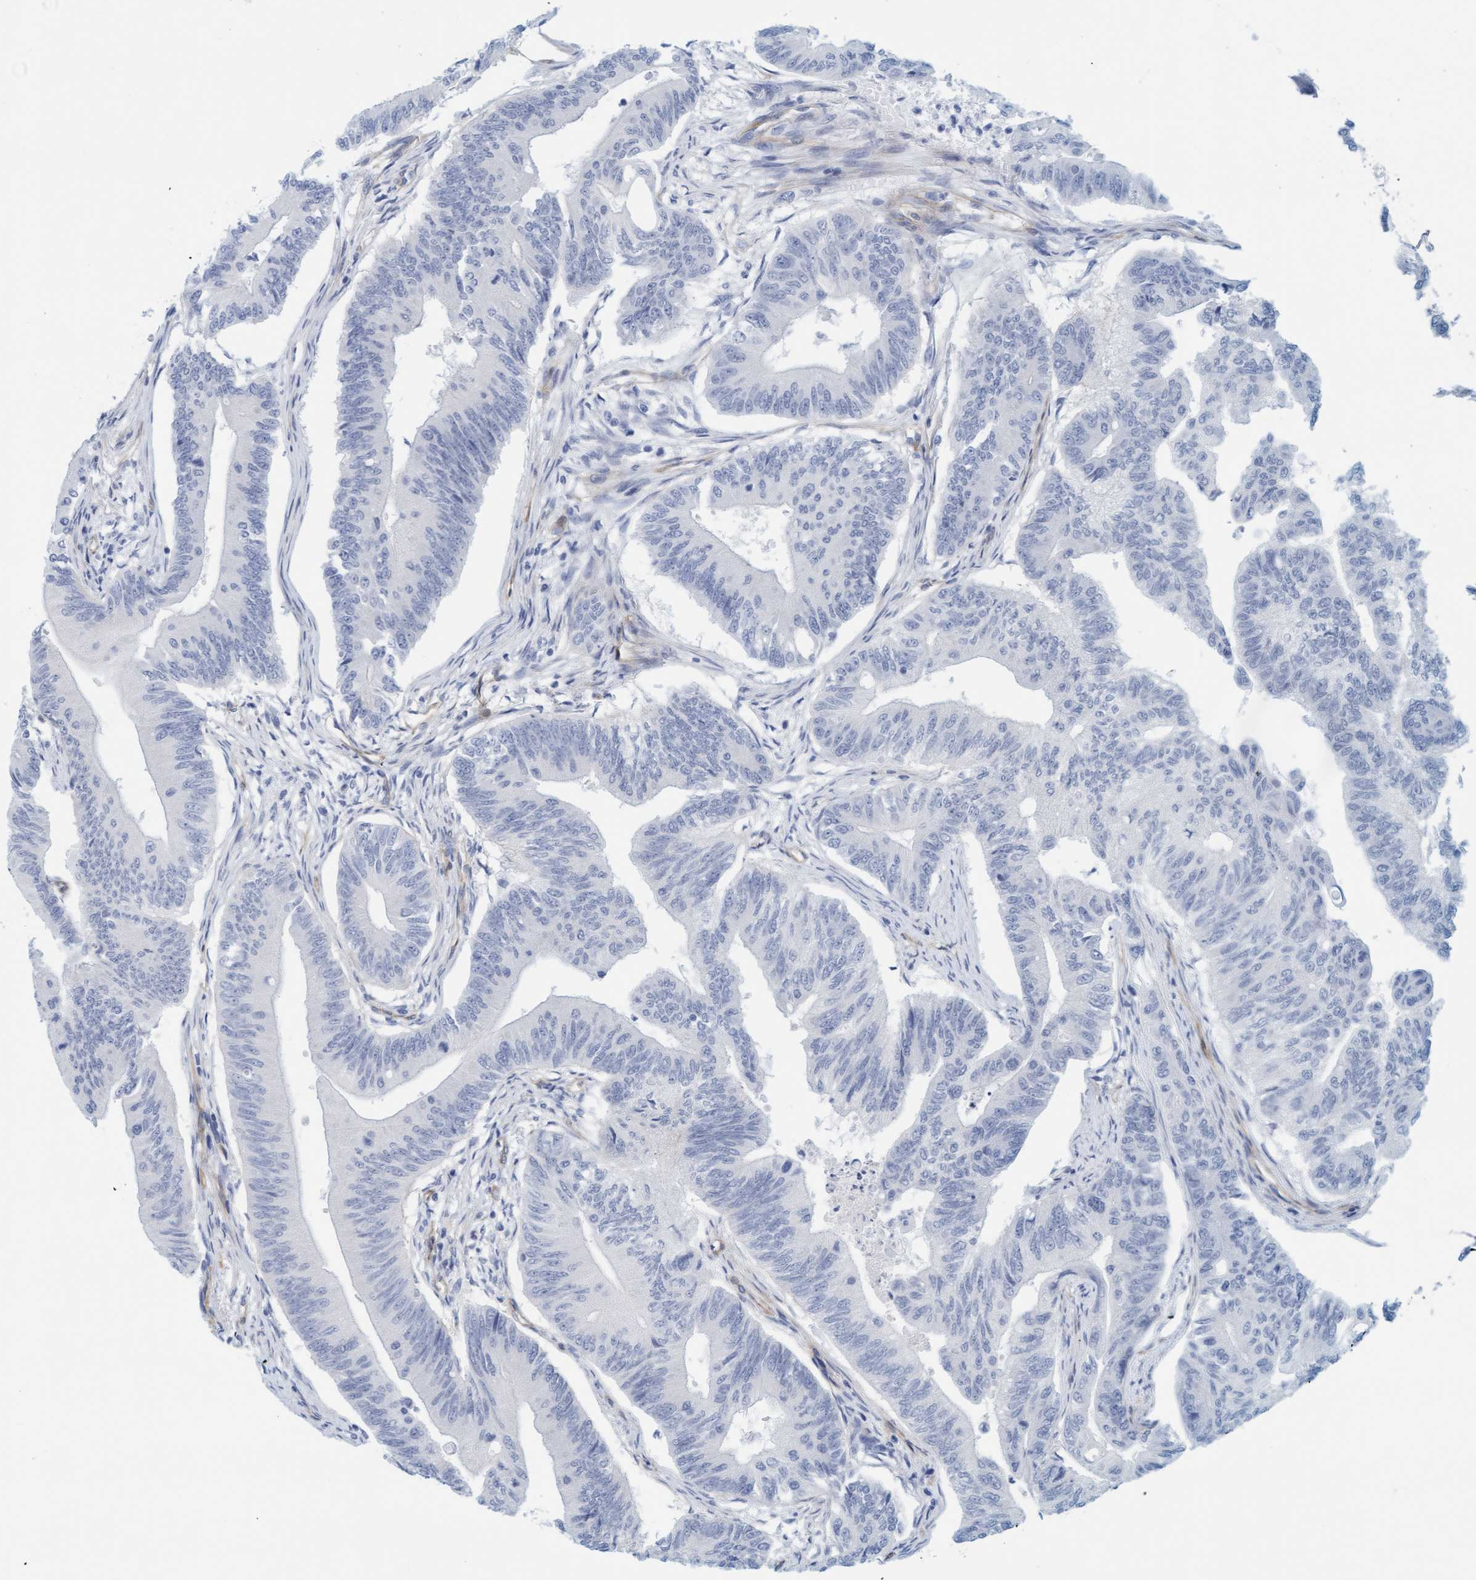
{"staining": {"intensity": "negative", "quantity": "none", "location": "none"}, "tissue": "colorectal cancer", "cell_type": "Tumor cells", "image_type": "cancer", "snomed": [{"axis": "morphology", "description": "Adenoma, NOS"}, {"axis": "morphology", "description": "Adenocarcinoma, NOS"}, {"axis": "topography", "description": "Colon"}], "caption": "Adenocarcinoma (colorectal) was stained to show a protein in brown. There is no significant positivity in tumor cells. (Brightfield microscopy of DAB immunohistochemistry (IHC) at high magnification).", "gene": "TSTD2", "patient": {"sex": "male", "age": 79}}